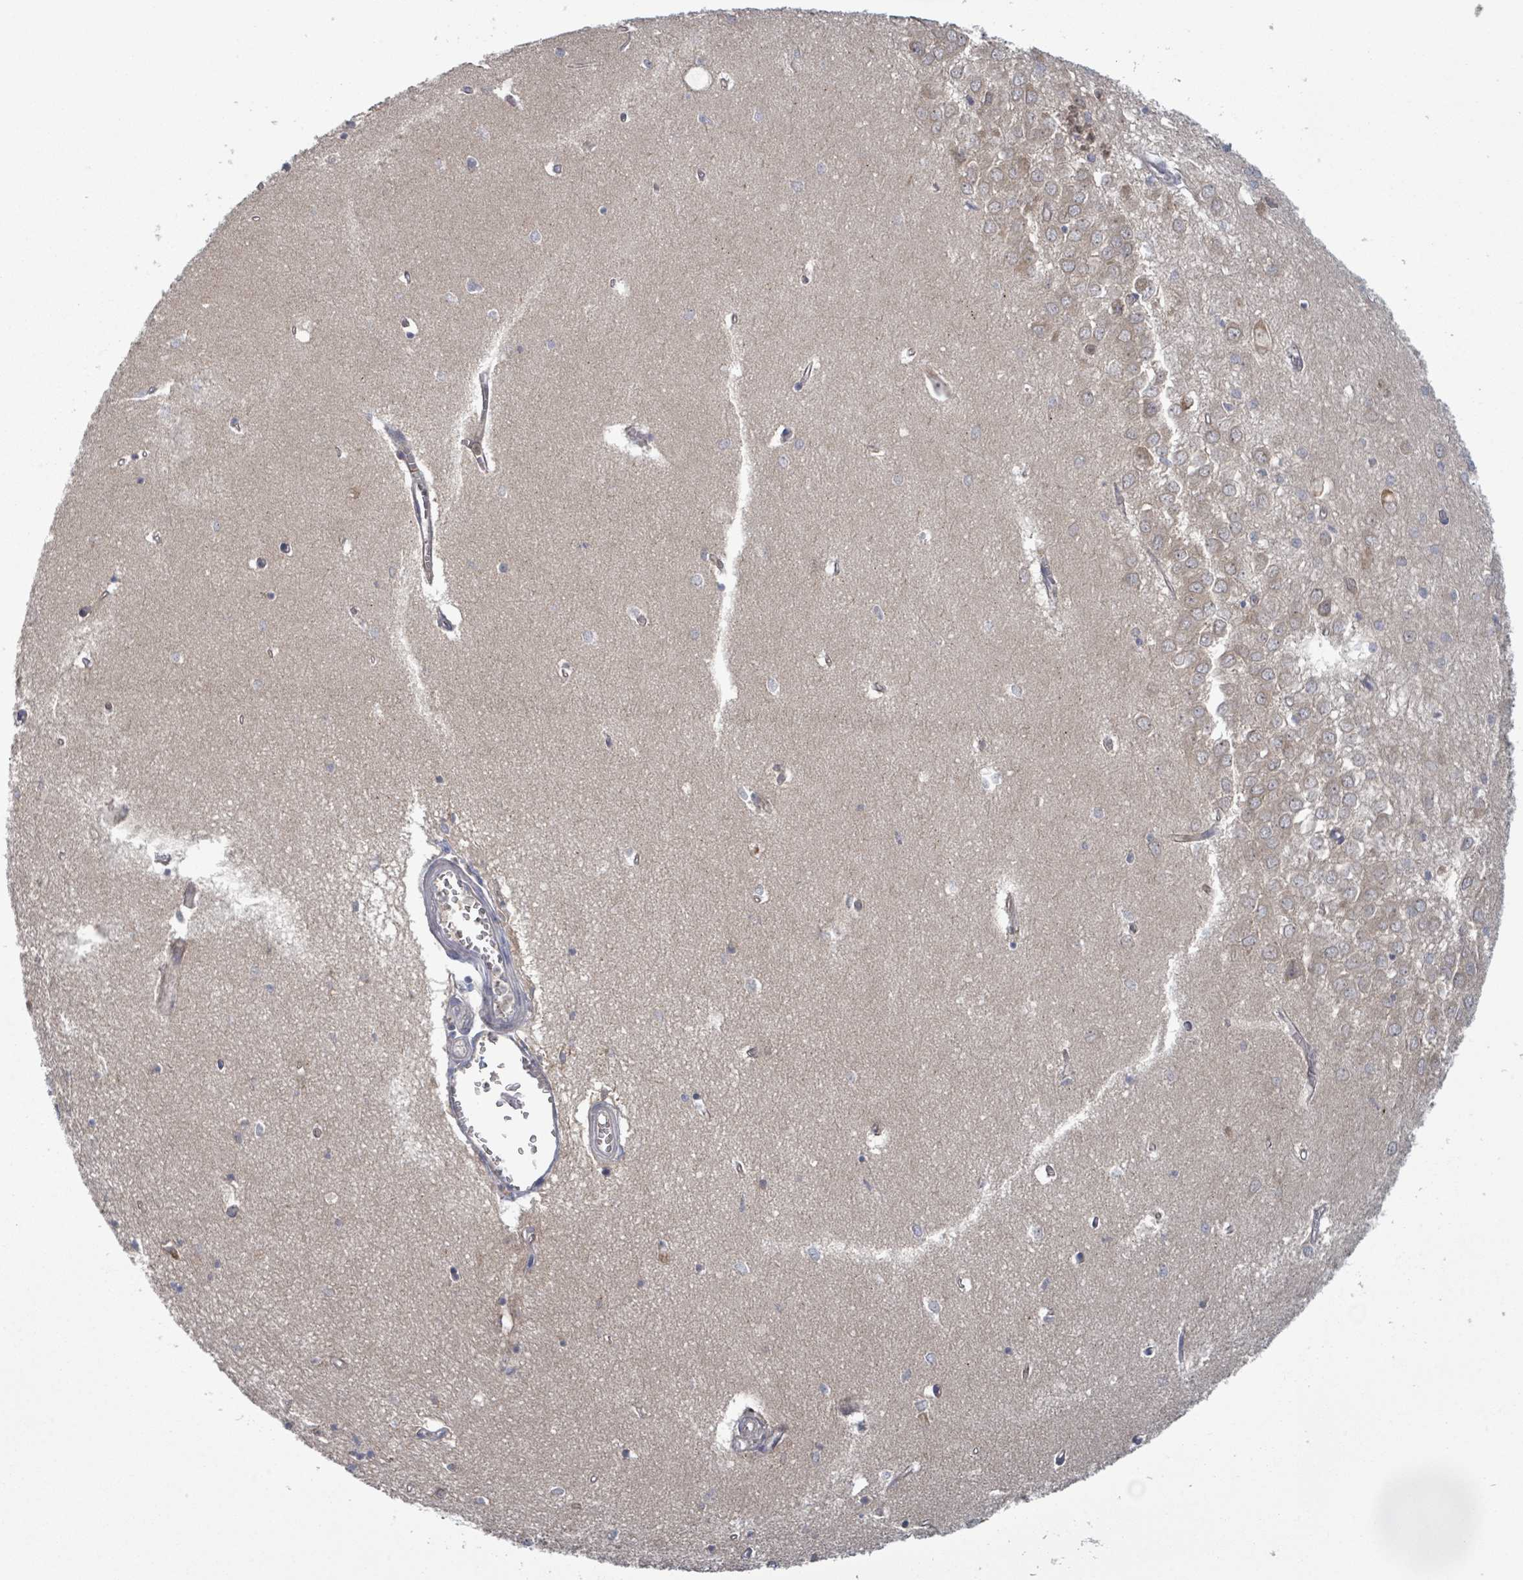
{"staining": {"intensity": "moderate", "quantity": "<25%", "location": "cytoplasmic/membranous"}, "tissue": "hippocampus", "cell_type": "Glial cells", "image_type": "normal", "snomed": [{"axis": "morphology", "description": "Normal tissue, NOS"}, {"axis": "topography", "description": "Hippocampus"}], "caption": "Hippocampus stained with IHC exhibits moderate cytoplasmic/membranous positivity in about <25% of glial cells. Ihc stains the protein in brown and the nuclei are stained blue.", "gene": "SHROOM2", "patient": {"sex": "female", "age": 64}}